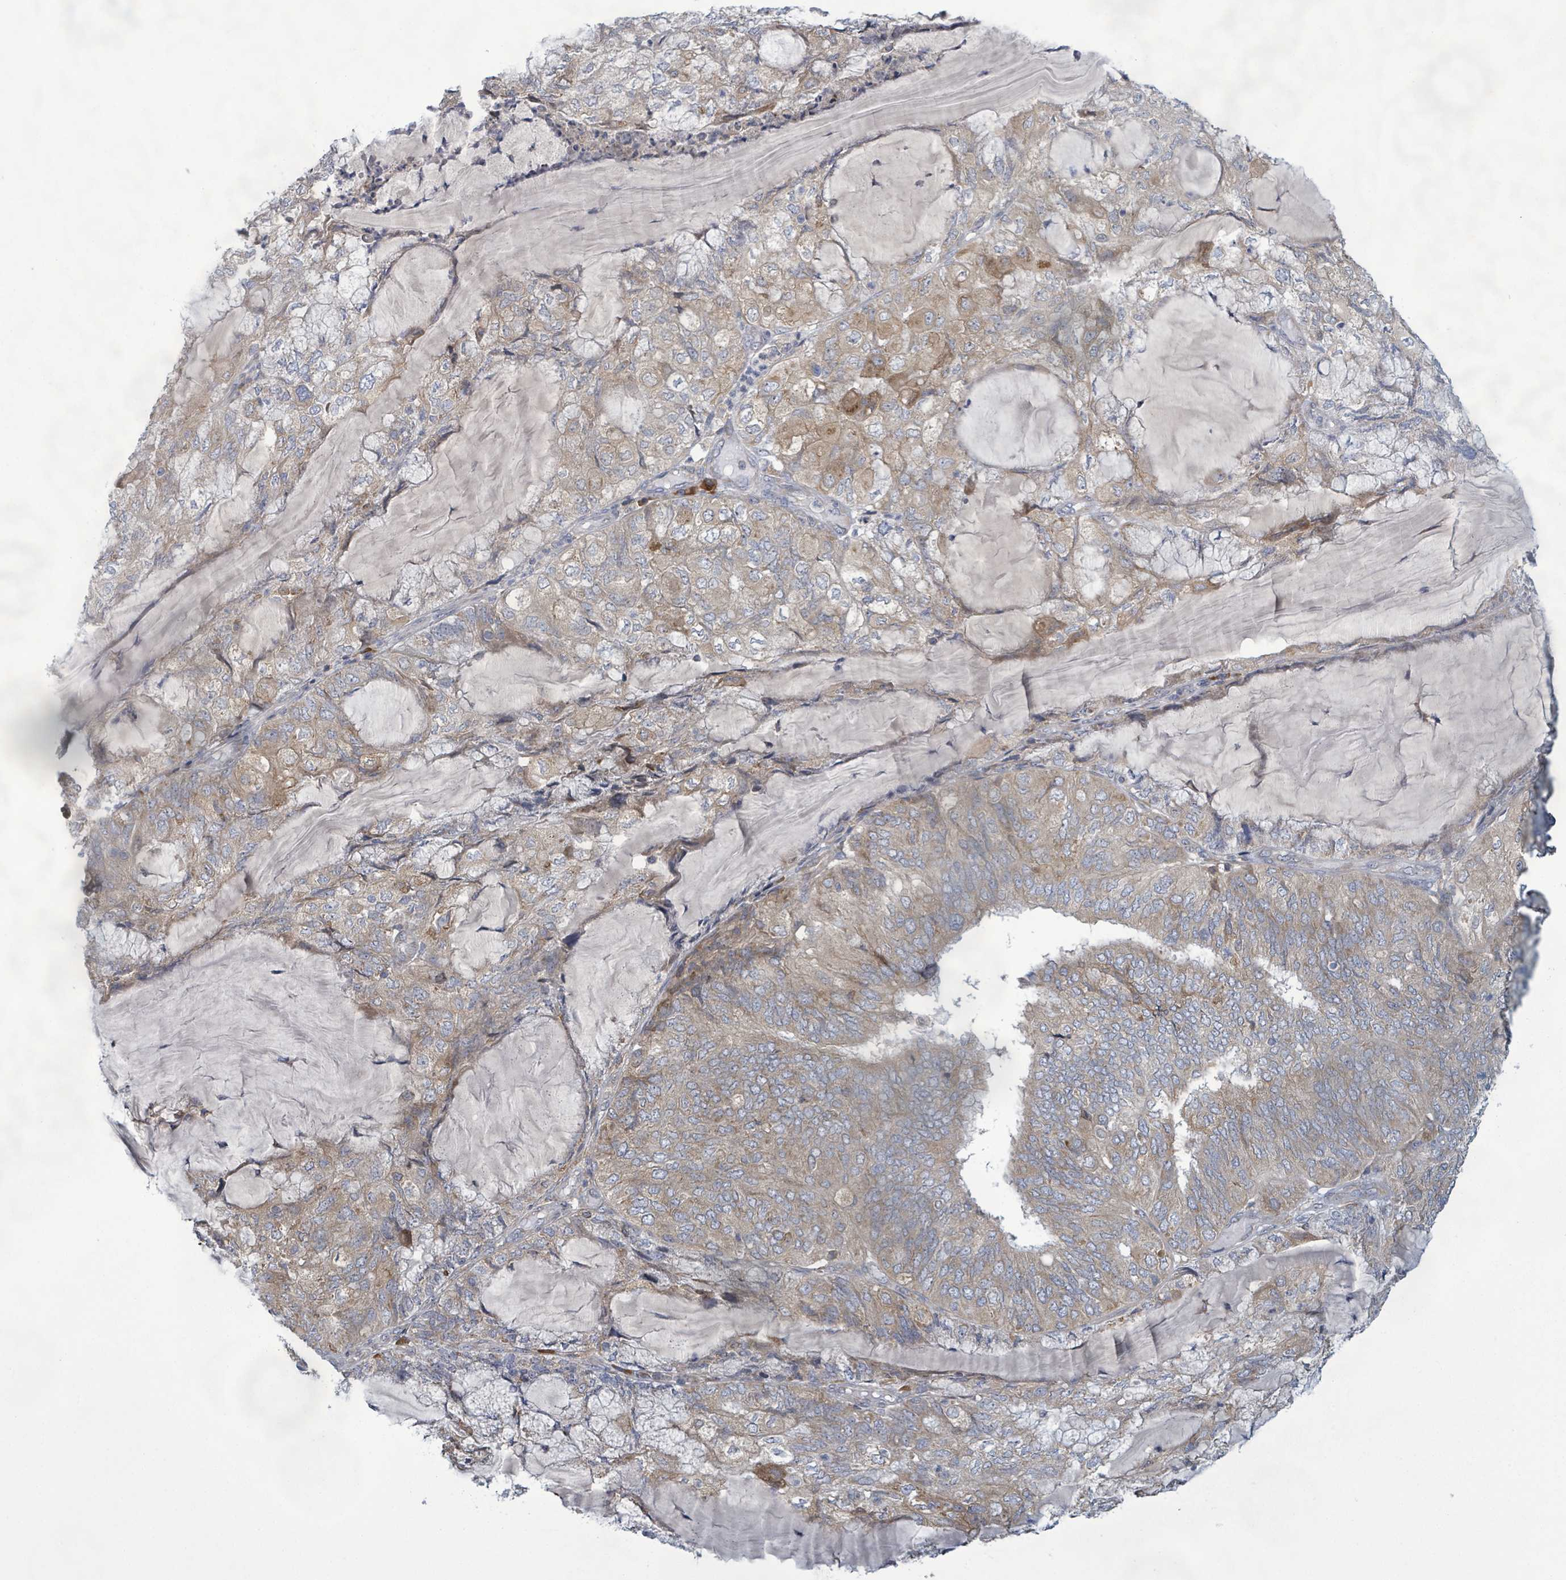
{"staining": {"intensity": "moderate", "quantity": "25%-75%", "location": "cytoplasmic/membranous"}, "tissue": "endometrial cancer", "cell_type": "Tumor cells", "image_type": "cancer", "snomed": [{"axis": "morphology", "description": "Adenocarcinoma, NOS"}, {"axis": "topography", "description": "Endometrium"}], "caption": "Human endometrial adenocarcinoma stained for a protein (brown) shows moderate cytoplasmic/membranous positive staining in about 25%-75% of tumor cells.", "gene": "ATP13A1", "patient": {"sex": "female", "age": 81}}